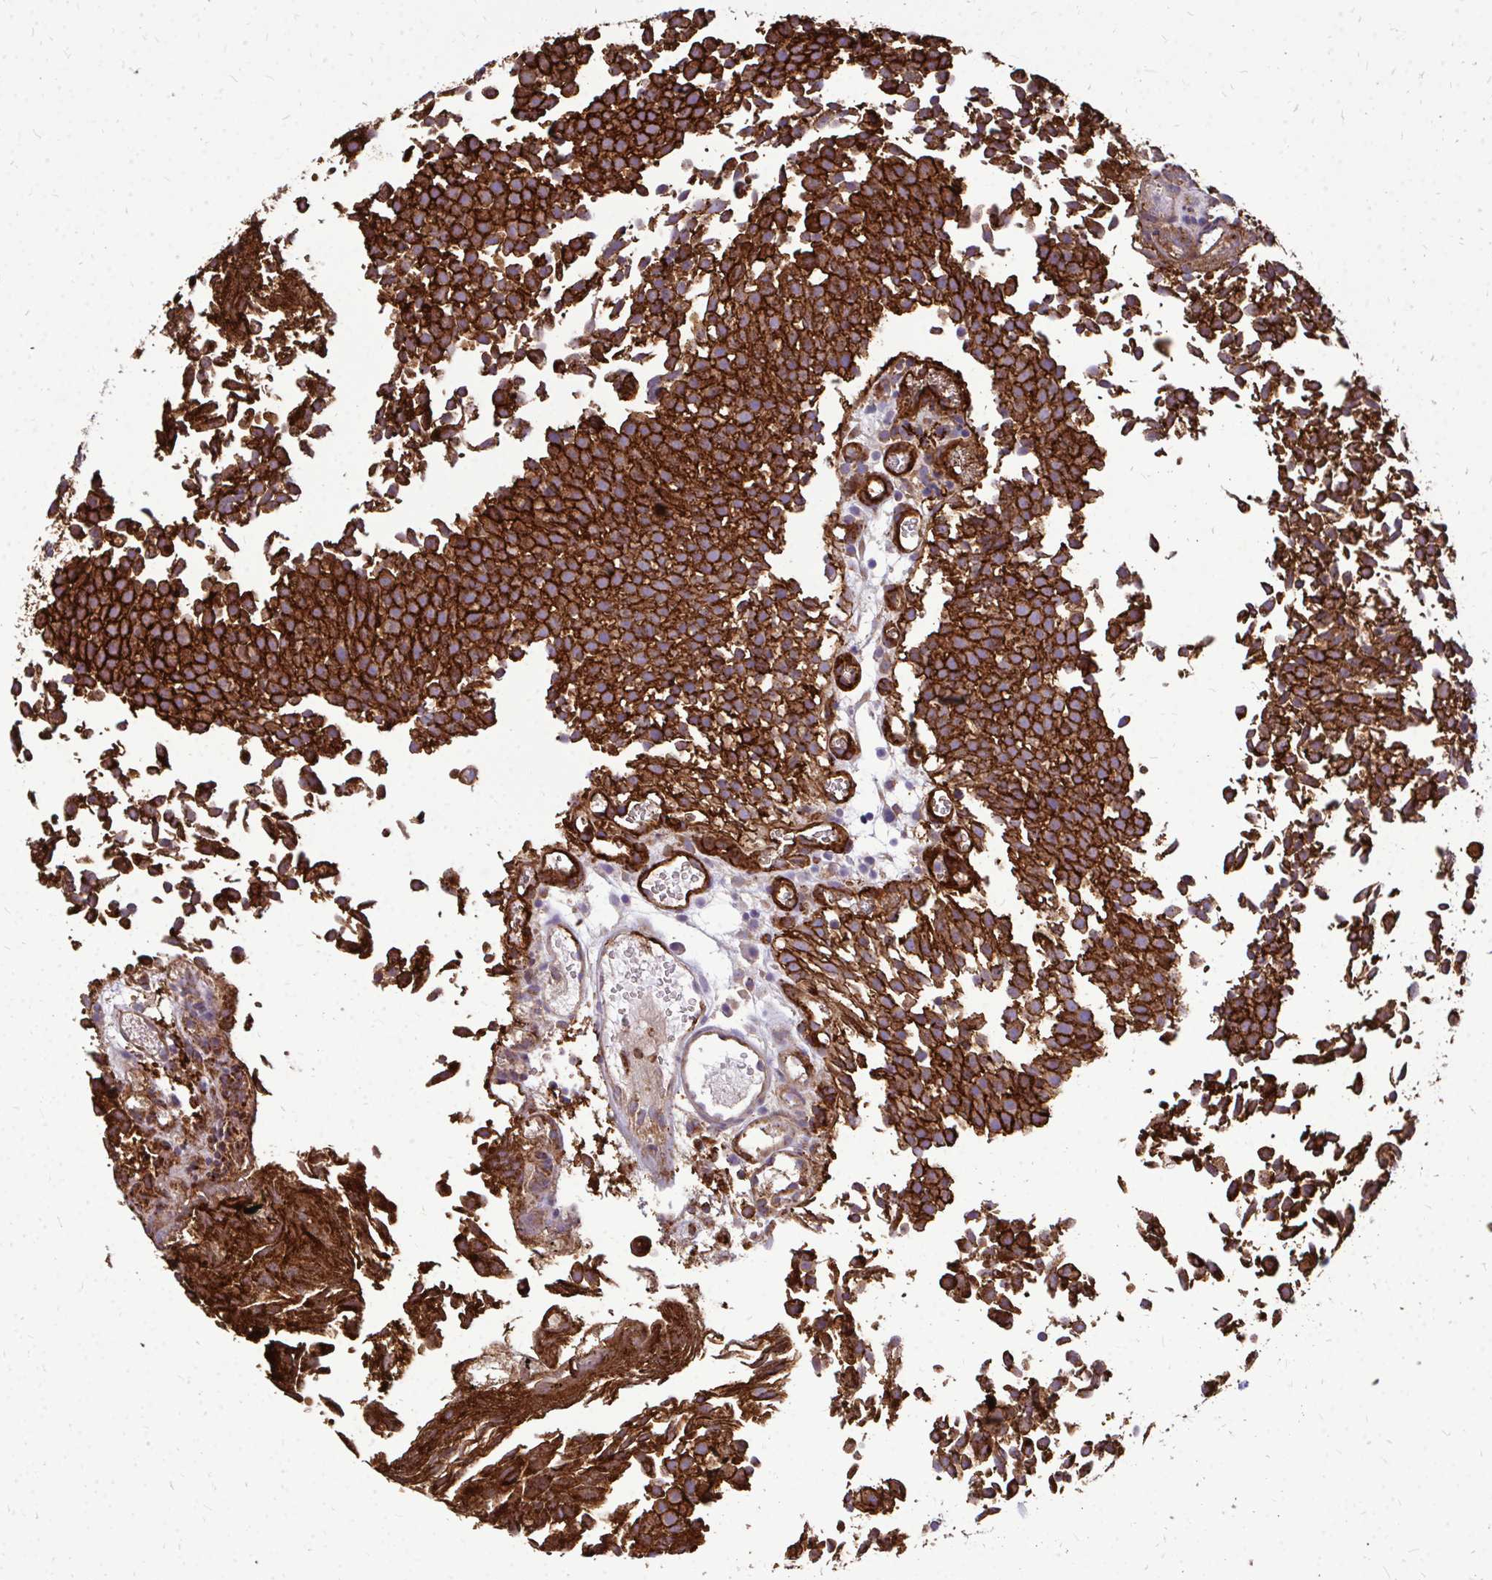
{"staining": {"intensity": "strong", "quantity": ">75%", "location": "cytoplasmic/membranous"}, "tissue": "urothelial cancer", "cell_type": "Tumor cells", "image_type": "cancer", "snomed": [{"axis": "morphology", "description": "Urothelial carcinoma, Low grade"}, {"axis": "topography", "description": "Urinary bladder"}], "caption": "Low-grade urothelial carcinoma stained for a protein (brown) shows strong cytoplasmic/membranous positive staining in approximately >75% of tumor cells.", "gene": "MARCKSL1", "patient": {"sex": "female", "age": 79}}